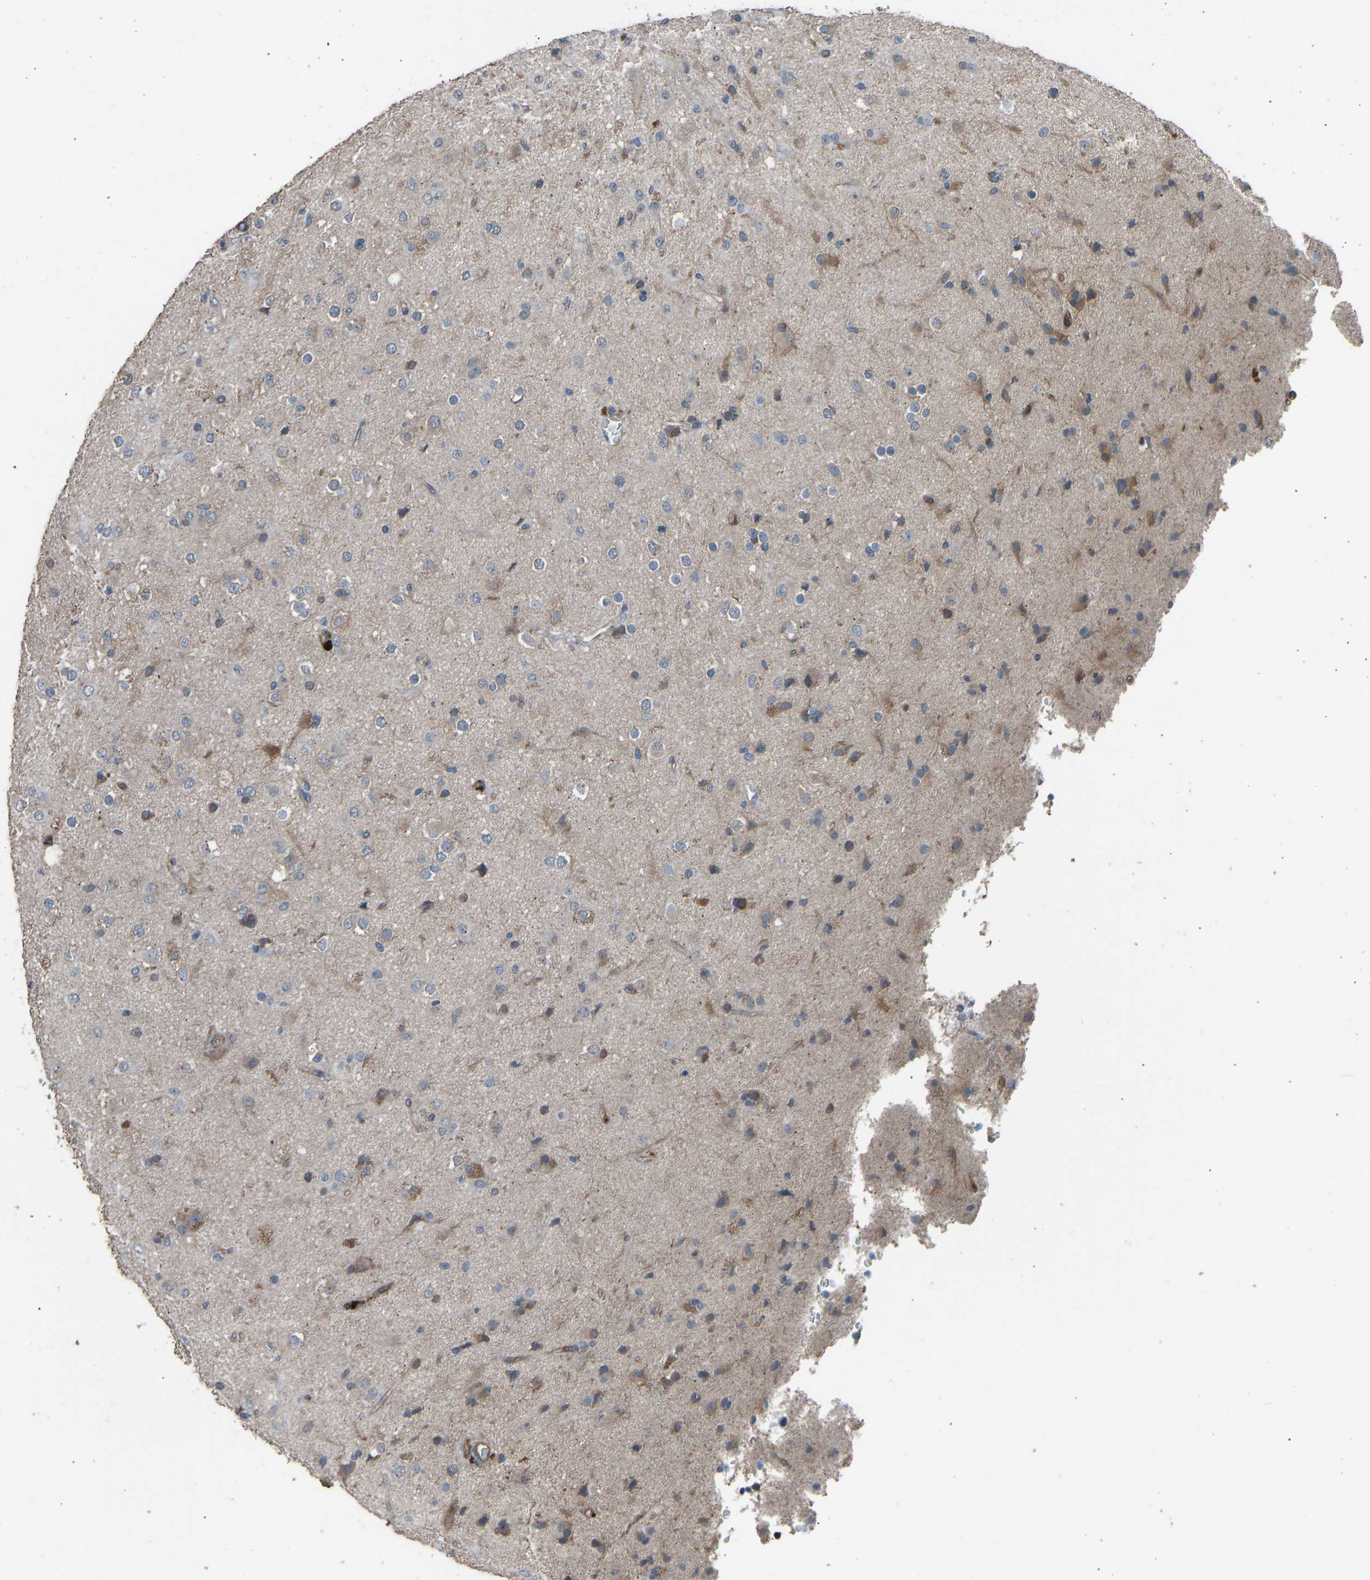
{"staining": {"intensity": "moderate", "quantity": "<25%", "location": "cytoplasmic/membranous"}, "tissue": "glioma", "cell_type": "Tumor cells", "image_type": "cancer", "snomed": [{"axis": "morphology", "description": "Glioma, malignant, Low grade"}, {"axis": "topography", "description": "Brain"}], "caption": "IHC photomicrograph of human glioma stained for a protein (brown), which shows low levels of moderate cytoplasmic/membranous expression in about <25% of tumor cells.", "gene": "SLC43A1", "patient": {"sex": "male", "age": 65}}